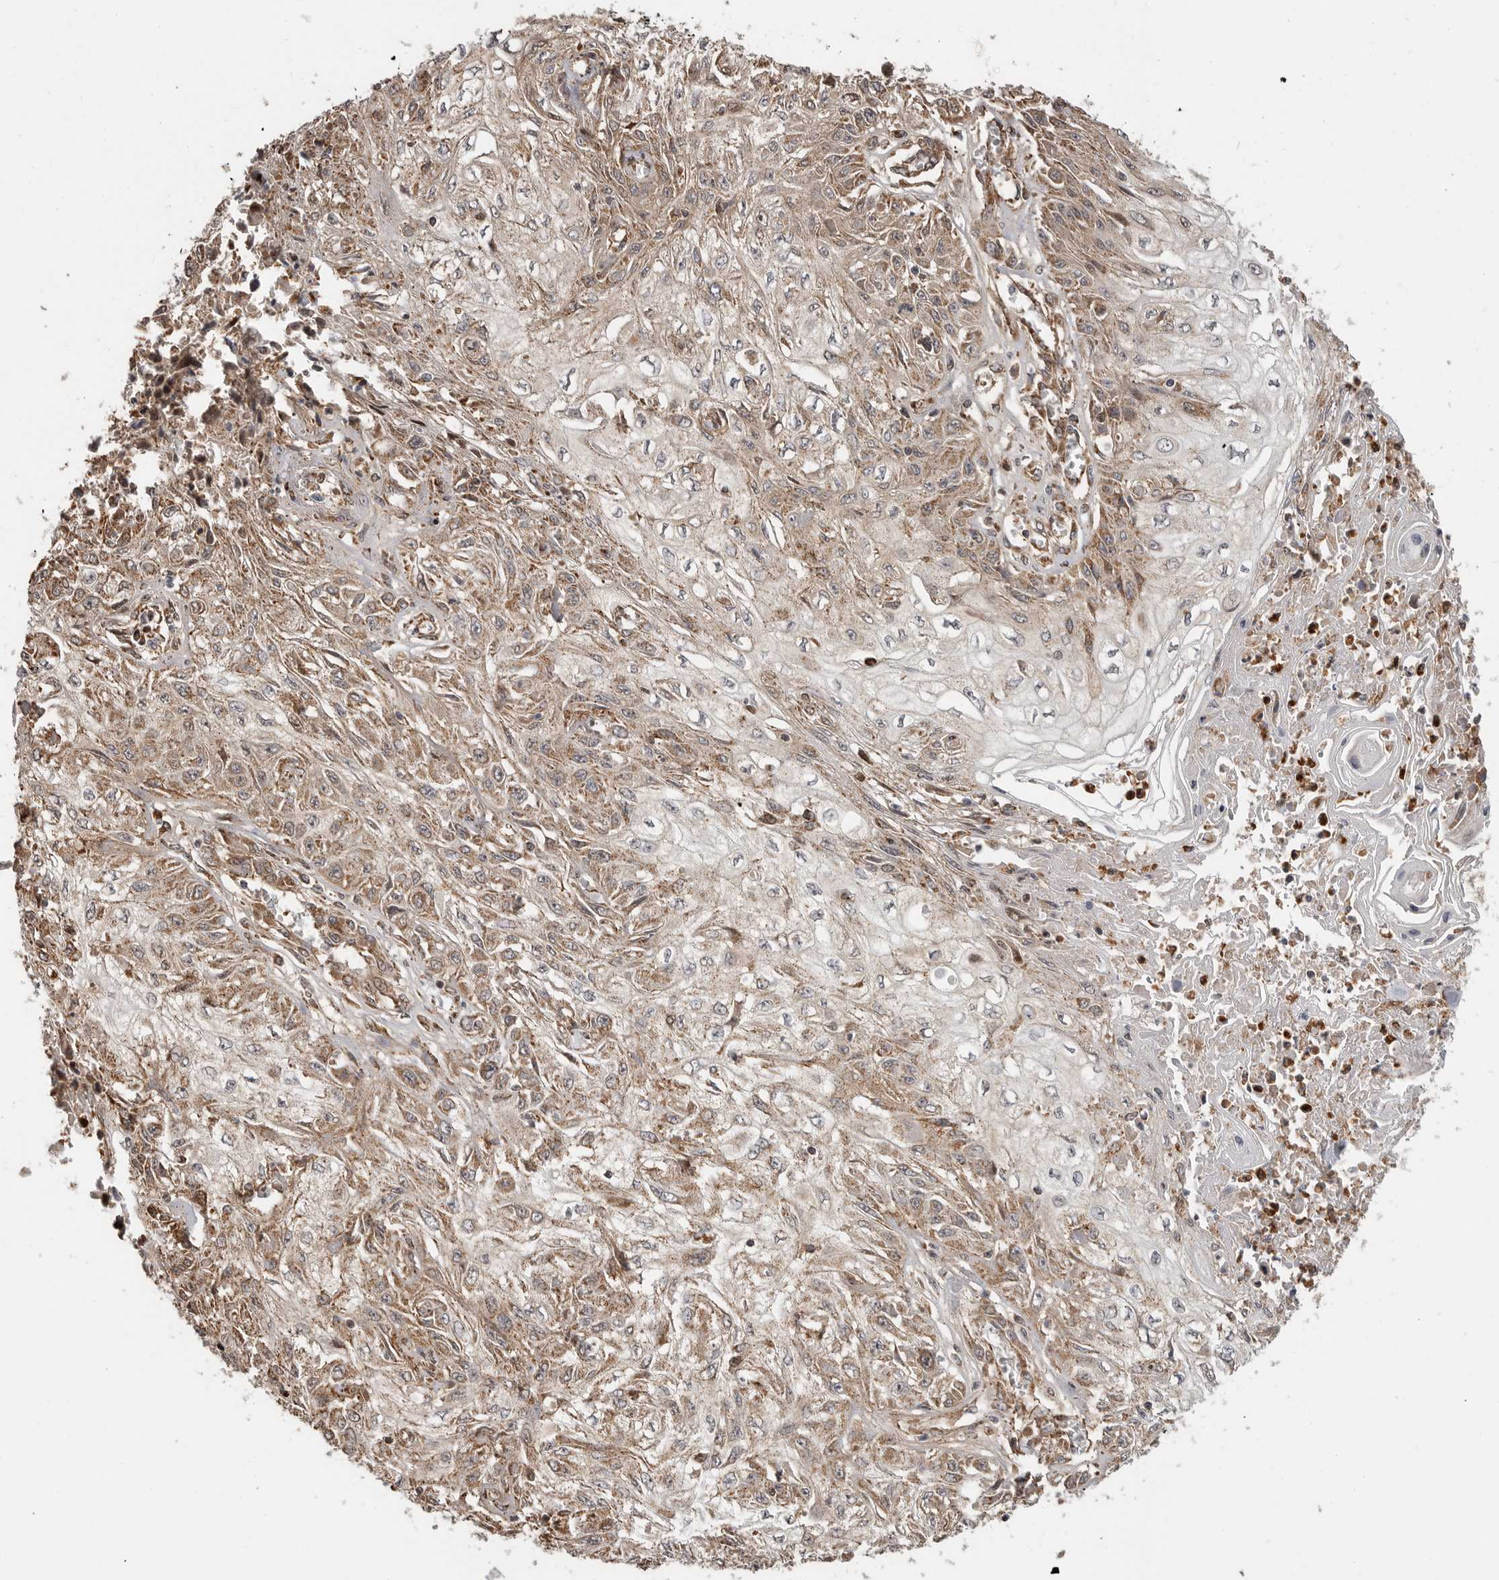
{"staining": {"intensity": "moderate", "quantity": ">75%", "location": "cytoplasmic/membranous"}, "tissue": "skin cancer", "cell_type": "Tumor cells", "image_type": "cancer", "snomed": [{"axis": "morphology", "description": "Squamous cell carcinoma, NOS"}, {"axis": "morphology", "description": "Squamous cell carcinoma, metastatic, NOS"}, {"axis": "topography", "description": "Skin"}, {"axis": "topography", "description": "Lymph node"}], "caption": "Tumor cells exhibit moderate cytoplasmic/membranous expression in about >75% of cells in skin squamous cell carcinoma.", "gene": "GCNT2", "patient": {"sex": "male", "age": 75}}